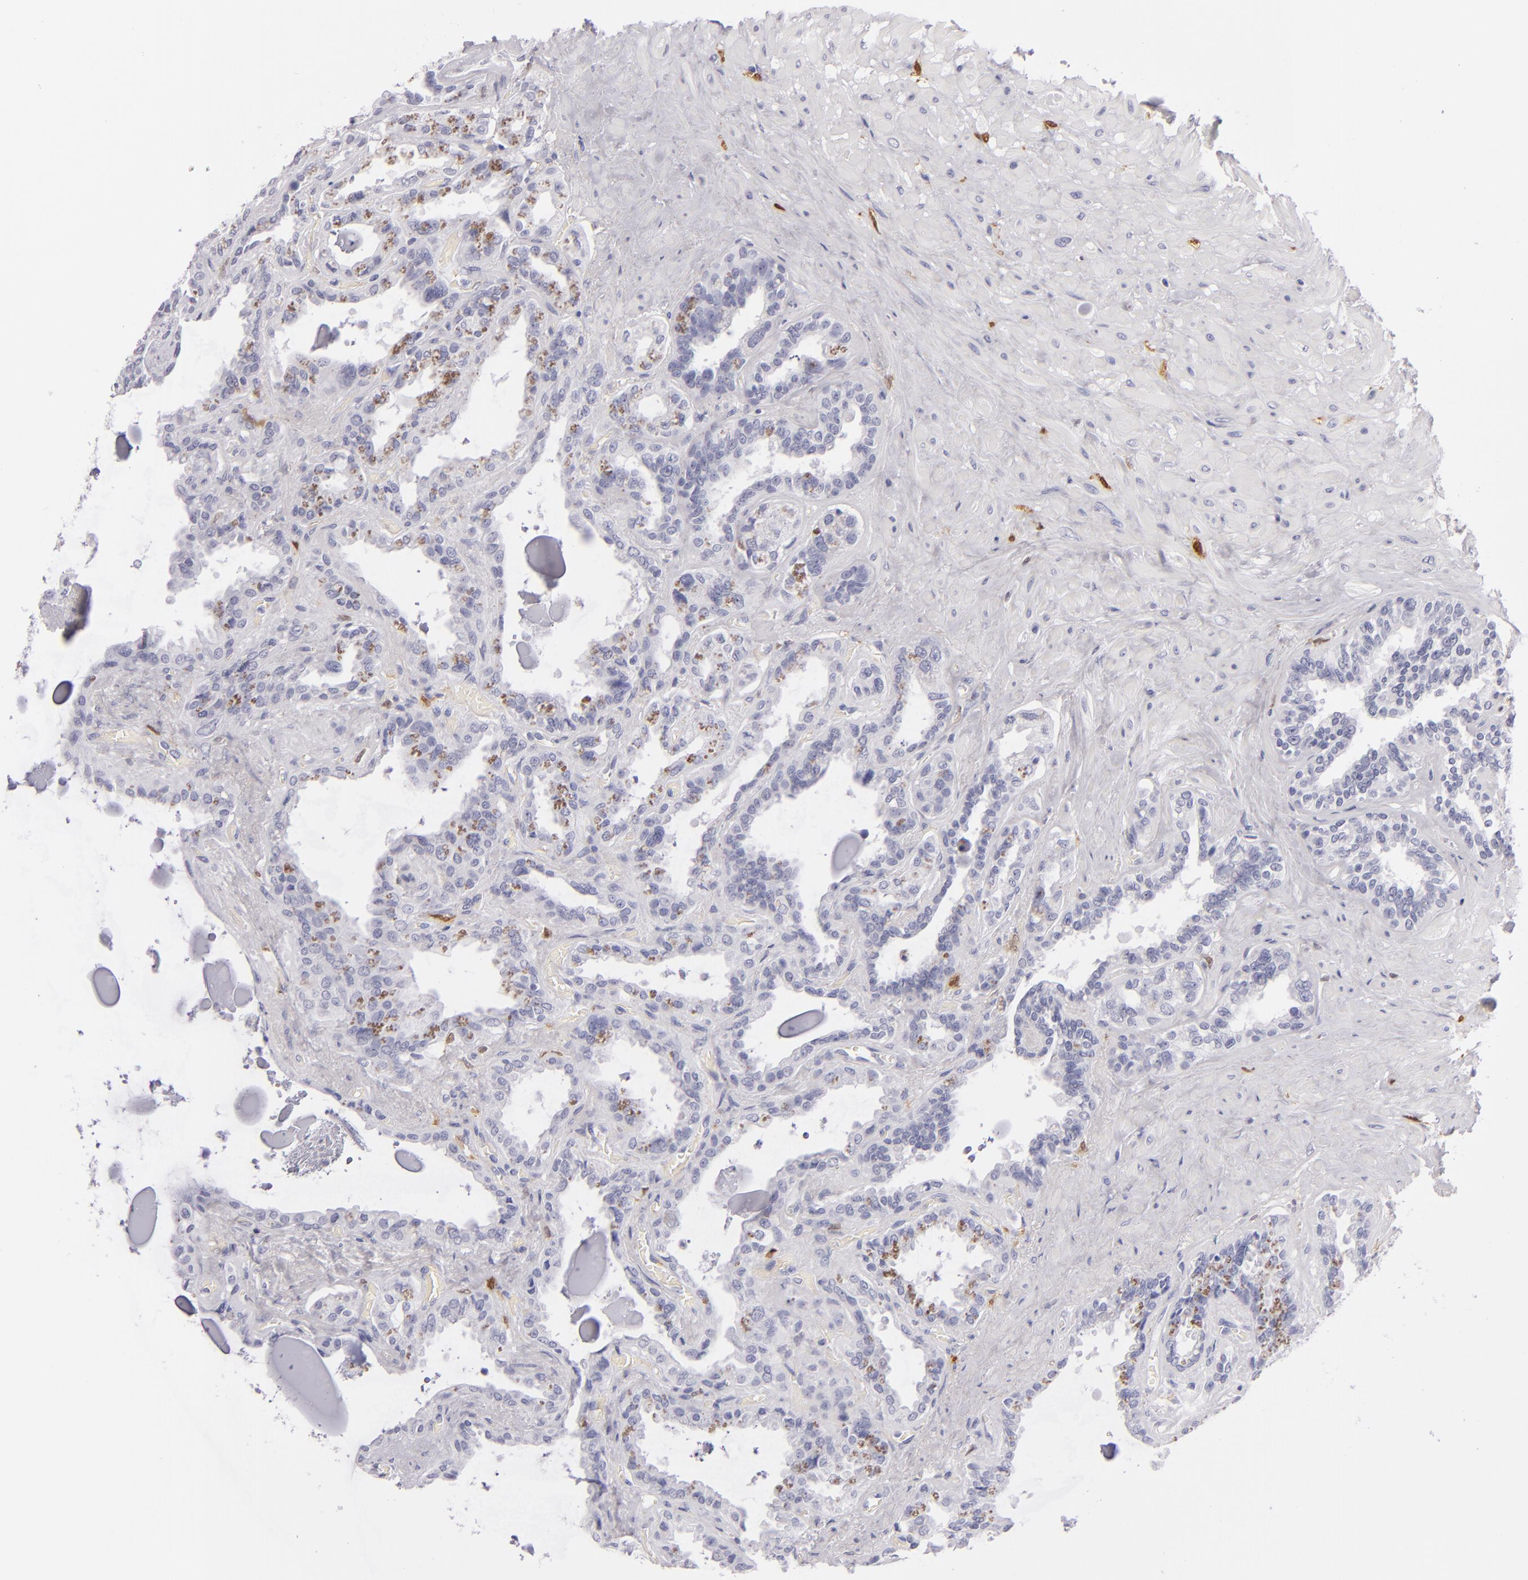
{"staining": {"intensity": "negative", "quantity": "none", "location": "none"}, "tissue": "seminal vesicle", "cell_type": "Glandular cells", "image_type": "normal", "snomed": [{"axis": "morphology", "description": "Normal tissue, NOS"}, {"axis": "morphology", "description": "Inflammation, NOS"}, {"axis": "topography", "description": "Urinary bladder"}, {"axis": "topography", "description": "Prostate"}, {"axis": "topography", "description": "Seminal veicle"}], "caption": "Immunohistochemistry (IHC) of normal seminal vesicle exhibits no staining in glandular cells.", "gene": "F13A1", "patient": {"sex": "male", "age": 82}}